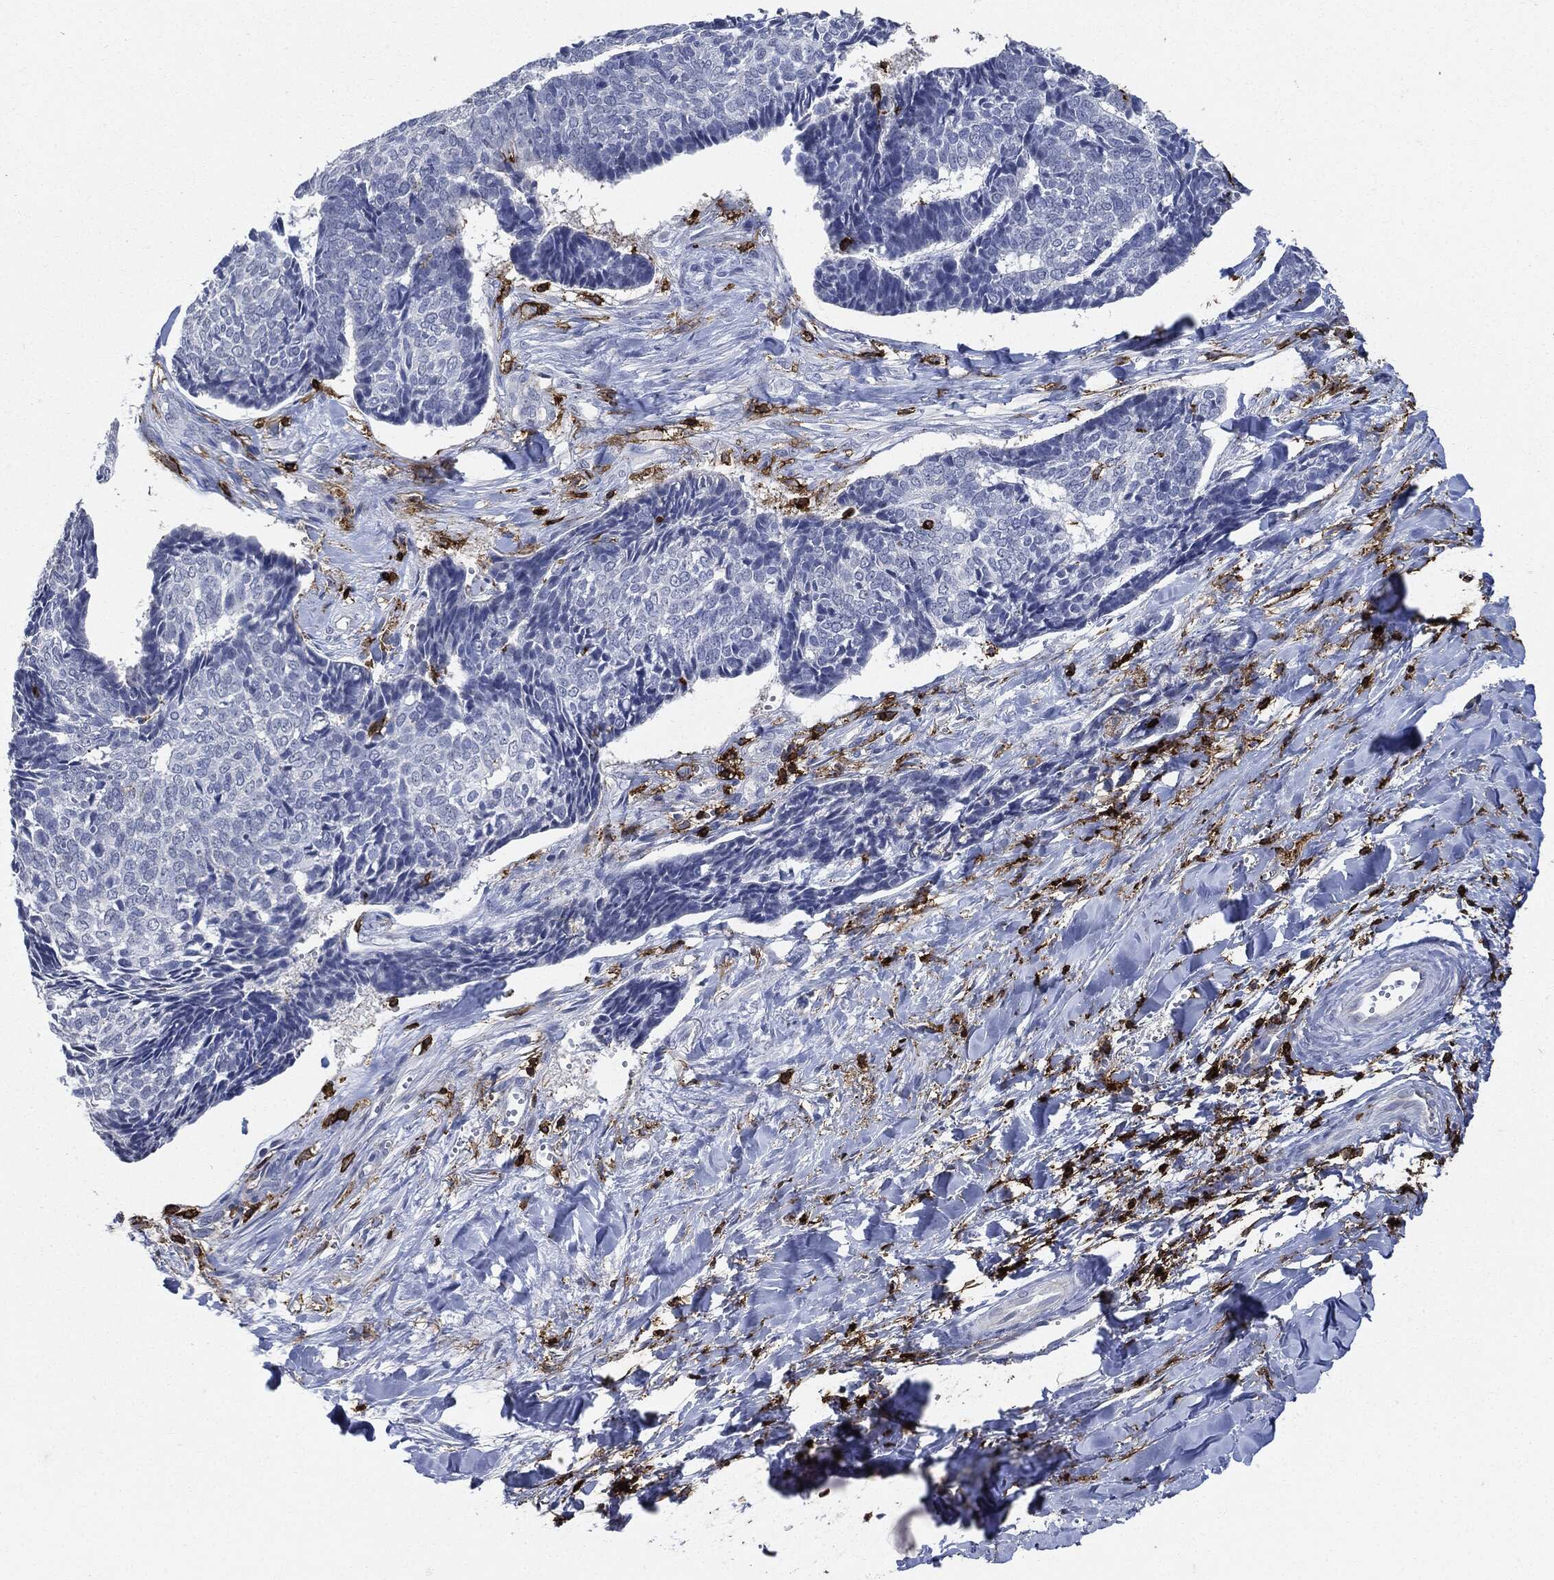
{"staining": {"intensity": "negative", "quantity": "none", "location": "none"}, "tissue": "skin cancer", "cell_type": "Tumor cells", "image_type": "cancer", "snomed": [{"axis": "morphology", "description": "Basal cell carcinoma"}, {"axis": "topography", "description": "Skin"}], "caption": "This is an IHC micrograph of human skin cancer. There is no staining in tumor cells.", "gene": "PTPRC", "patient": {"sex": "male", "age": 86}}